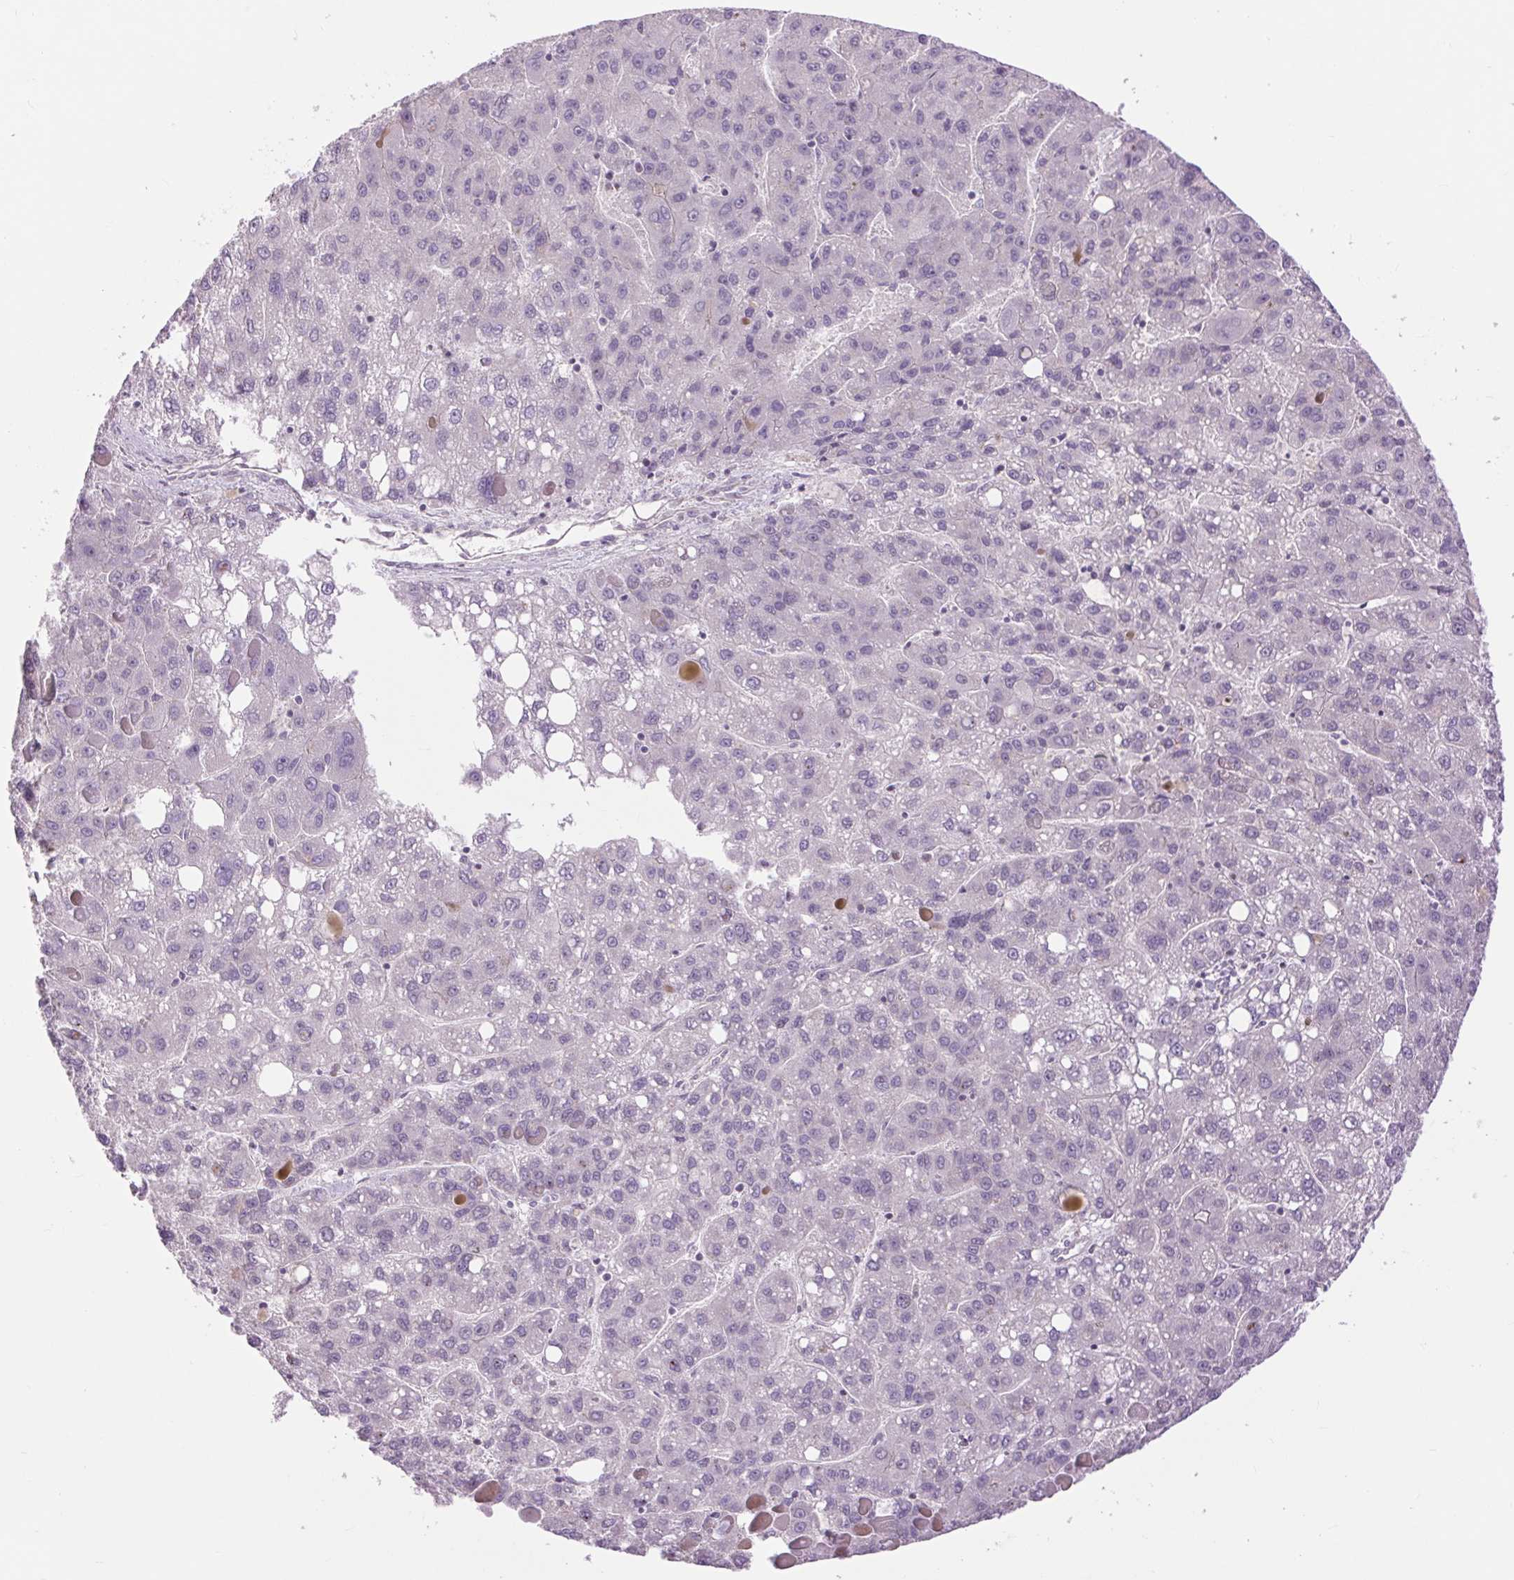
{"staining": {"intensity": "negative", "quantity": "none", "location": "none"}, "tissue": "liver cancer", "cell_type": "Tumor cells", "image_type": "cancer", "snomed": [{"axis": "morphology", "description": "Carcinoma, Hepatocellular, NOS"}, {"axis": "topography", "description": "Liver"}], "caption": "Tumor cells are negative for brown protein staining in liver hepatocellular carcinoma. The staining was performed using DAB (3,3'-diaminobenzidine) to visualize the protein expression in brown, while the nuclei were stained in blue with hematoxylin (Magnification: 20x).", "gene": "CTNNA3", "patient": {"sex": "female", "age": 82}}